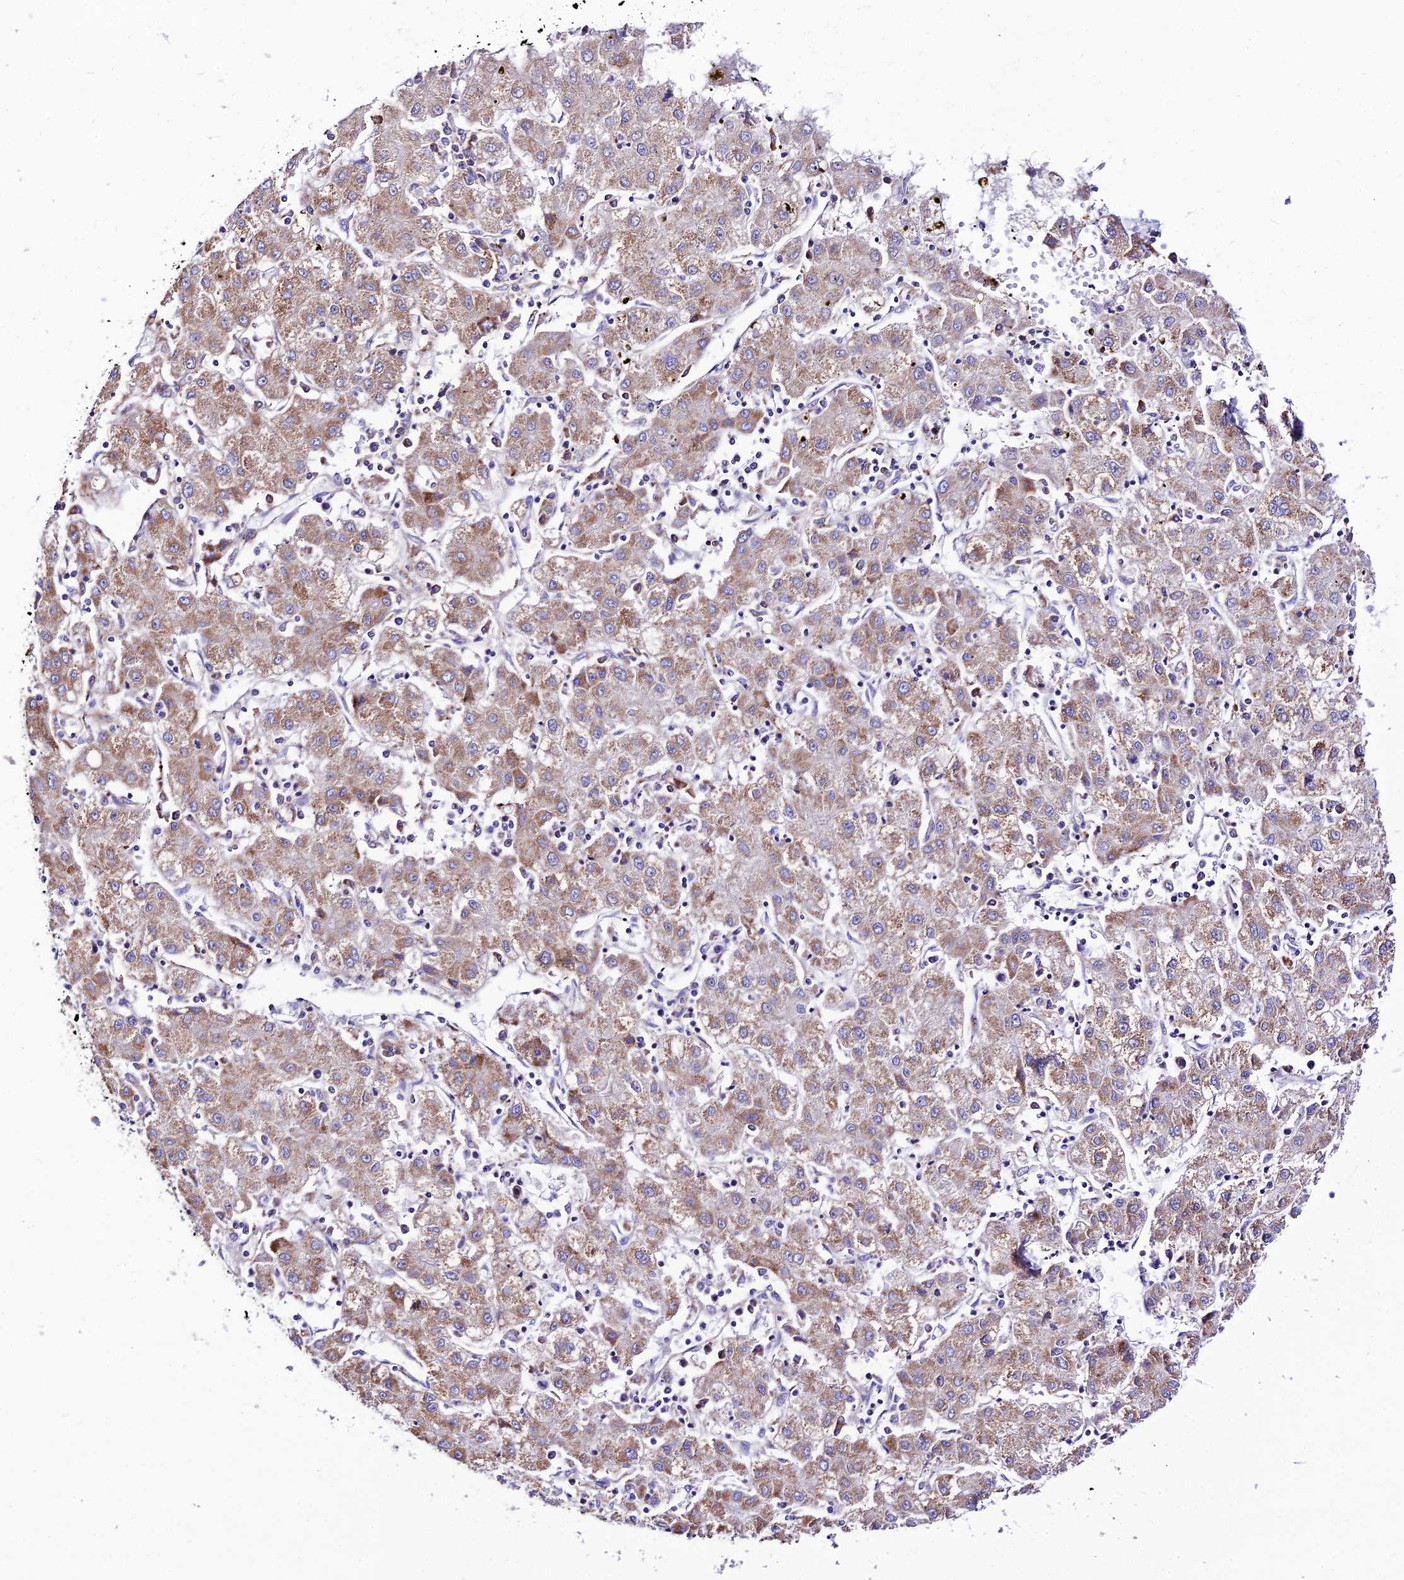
{"staining": {"intensity": "moderate", "quantity": ">75%", "location": "cytoplasmic/membranous"}, "tissue": "liver cancer", "cell_type": "Tumor cells", "image_type": "cancer", "snomed": [{"axis": "morphology", "description": "Carcinoma, Hepatocellular, NOS"}, {"axis": "topography", "description": "Liver"}], "caption": "Liver cancer (hepatocellular carcinoma) stained for a protein (brown) reveals moderate cytoplasmic/membranous positive positivity in about >75% of tumor cells.", "gene": "VPS13C", "patient": {"sex": "male", "age": 72}}